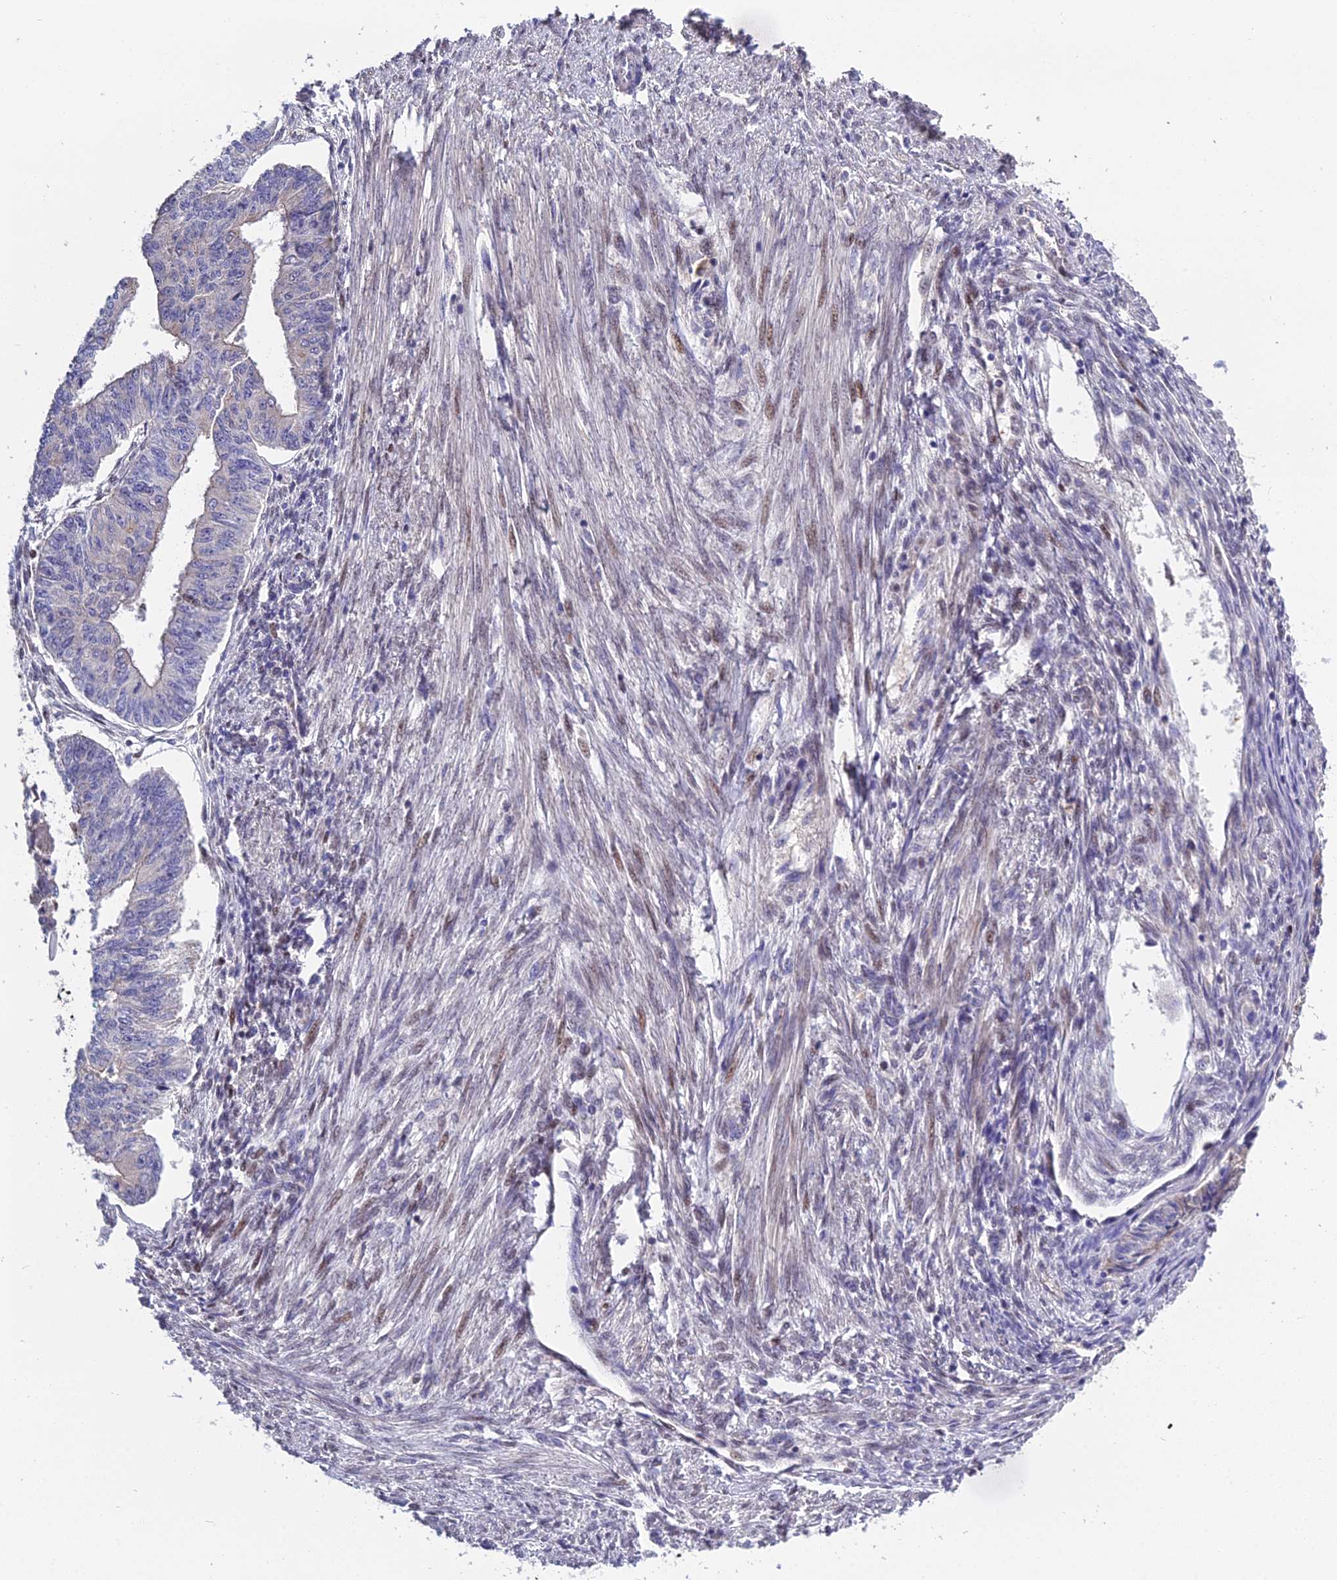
{"staining": {"intensity": "negative", "quantity": "none", "location": "none"}, "tissue": "endometrial cancer", "cell_type": "Tumor cells", "image_type": "cancer", "snomed": [{"axis": "morphology", "description": "Adenocarcinoma, NOS"}, {"axis": "topography", "description": "Endometrium"}], "caption": "Immunohistochemistry (IHC) micrograph of human adenocarcinoma (endometrial) stained for a protein (brown), which displays no positivity in tumor cells.", "gene": "ARL2", "patient": {"sex": "female", "age": 32}}